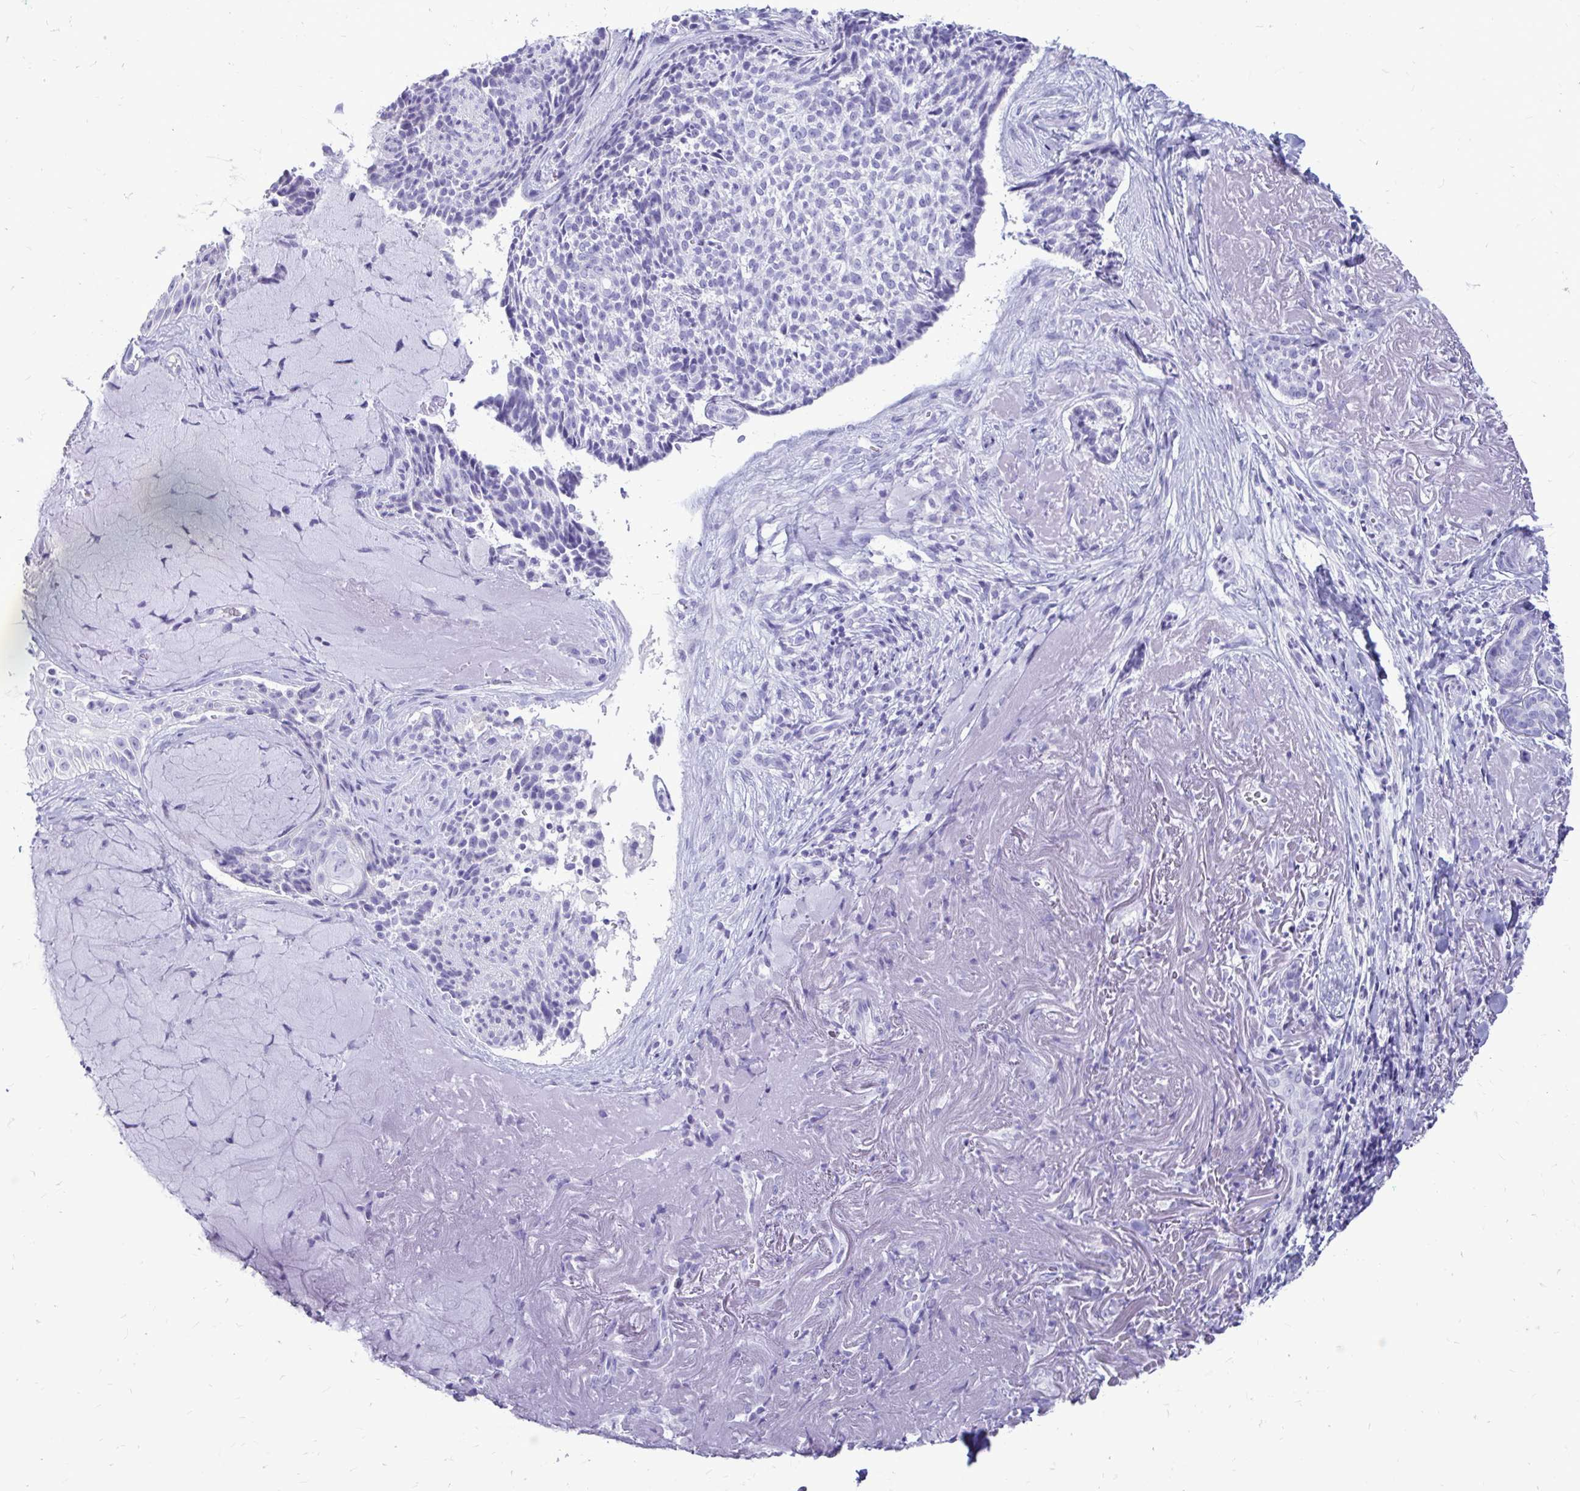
{"staining": {"intensity": "negative", "quantity": "none", "location": "none"}, "tissue": "skin cancer", "cell_type": "Tumor cells", "image_type": "cancer", "snomed": [{"axis": "morphology", "description": "Basal cell carcinoma"}, {"axis": "topography", "description": "Skin"}, {"axis": "topography", "description": "Skin of face"}], "caption": "This histopathology image is of skin cancer (basal cell carcinoma) stained with IHC to label a protein in brown with the nuclei are counter-stained blue. There is no expression in tumor cells.", "gene": "NANOGNB", "patient": {"sex": "female", "age": 95}}